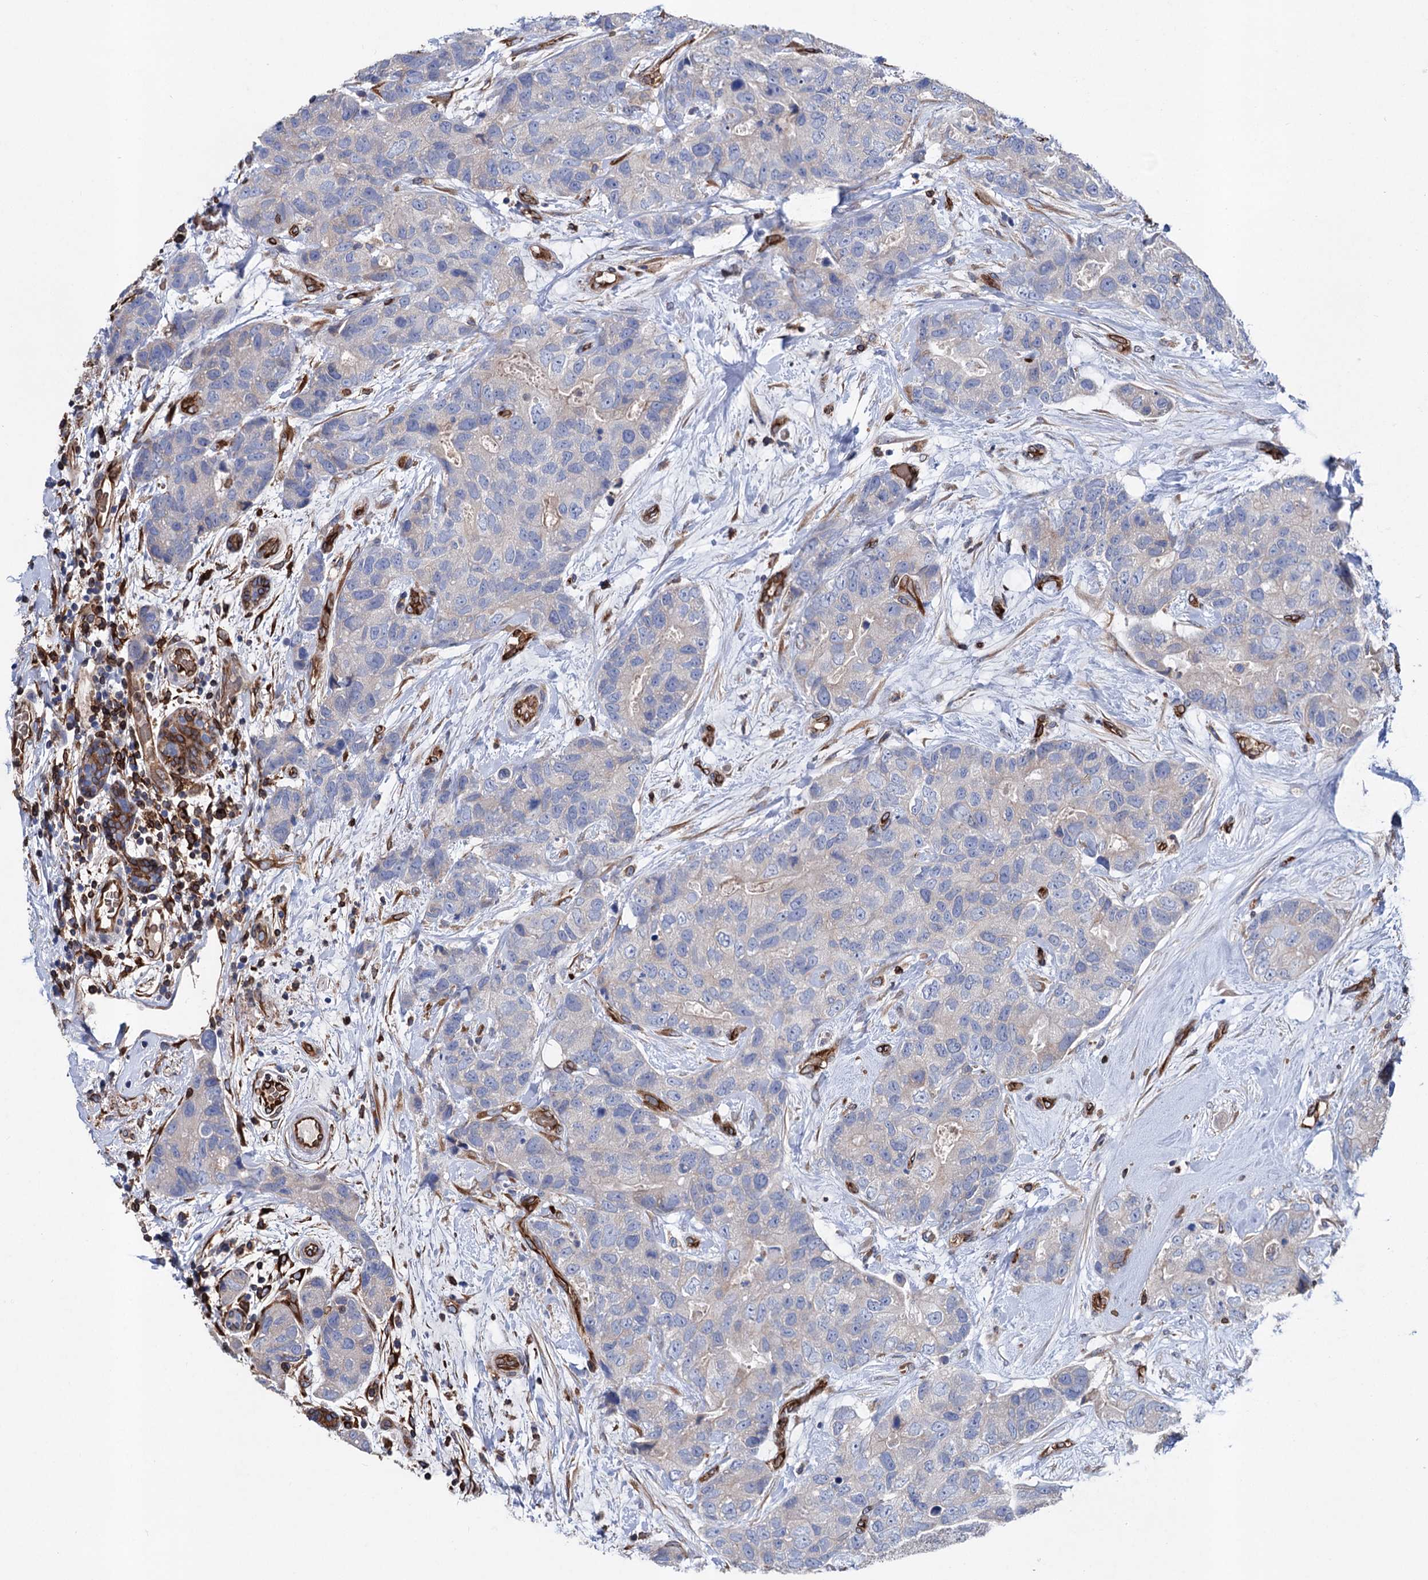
{"staining": {"intensity": "weak", "quantity": "<25%", "location": "cytoplasmic/membranous"}, "tissue": "breast cancer", "cell_type": "Tumor cells", "image_type": "cancer", "snomed": [{"axis": "morphology", "description": "Duct carcinoma"}, {"axis": "topography", "description": "Breast"}], "caption": "A micrograph of breast cancer stained for a protein displays no brown staining in tumor cells.", "gene": "STING1", "patient": {"sex": "female", "age": 62}}